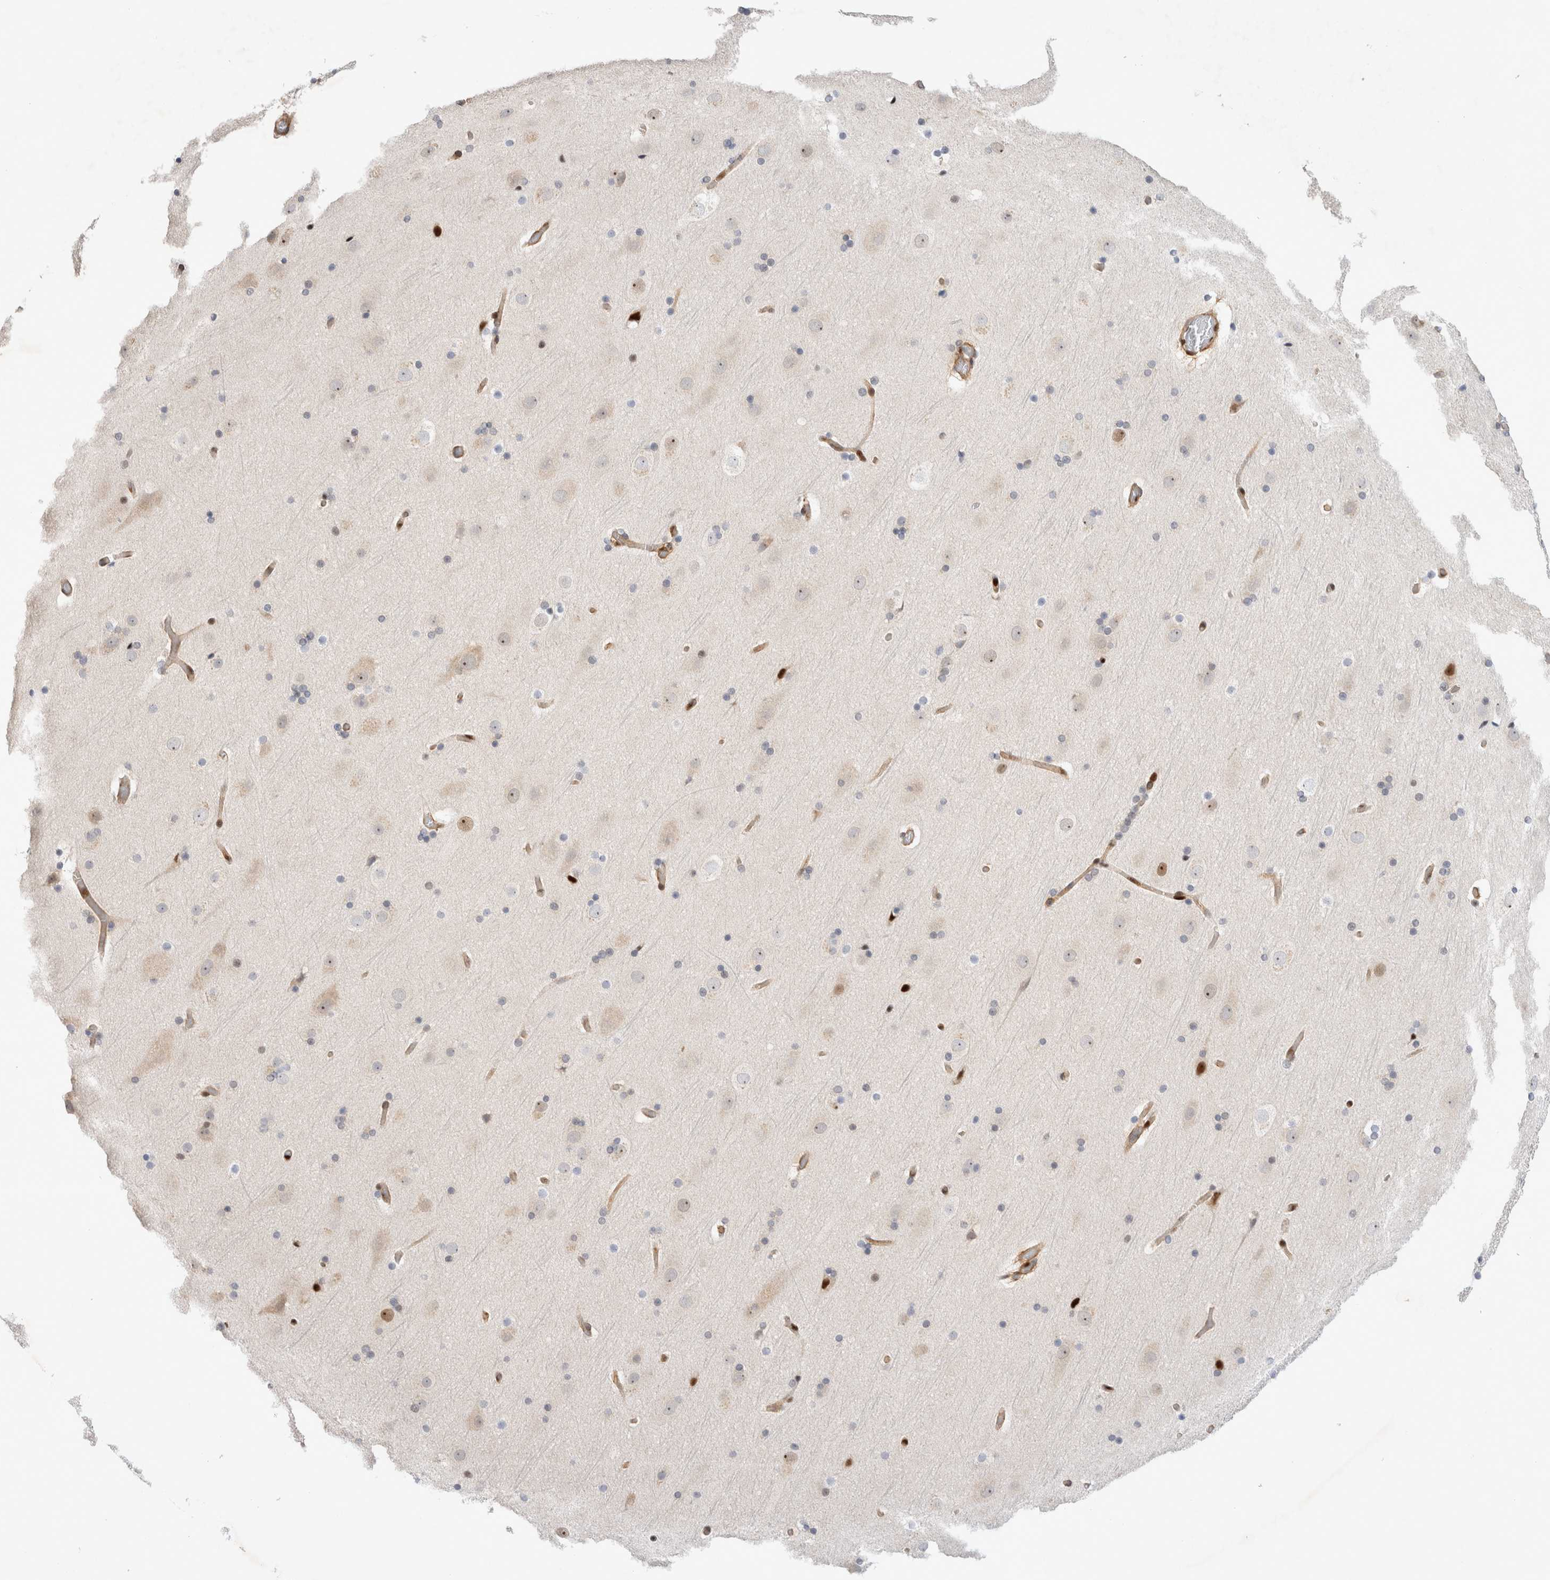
{"staining": {"intensity": "moderate", "quantity": ">75%", "location": "cytoplasmic/membranous,nuclear"}, "tissue": "cerebral cortex", "cell_type": "Endothelial cells", "image_type": "normal", "snomed": [{"axis": "morphology", "description": "Normal tissue, NOS"}, {"axis": "topography", "description": "Cerebral cortex"}], "caption": "Cerebral cortex stained with immunohistochemistry (IHC) exhibits moderate cytoplasmic/membranous,nuclear expression in about >75% of endothelial cells. (DAB (3,3'-diaminobenzidine) = brown stain, brightfield microscopy at high magnification).", "gene": "TCF4", "patient": {"sex": "male", "age": 57}}